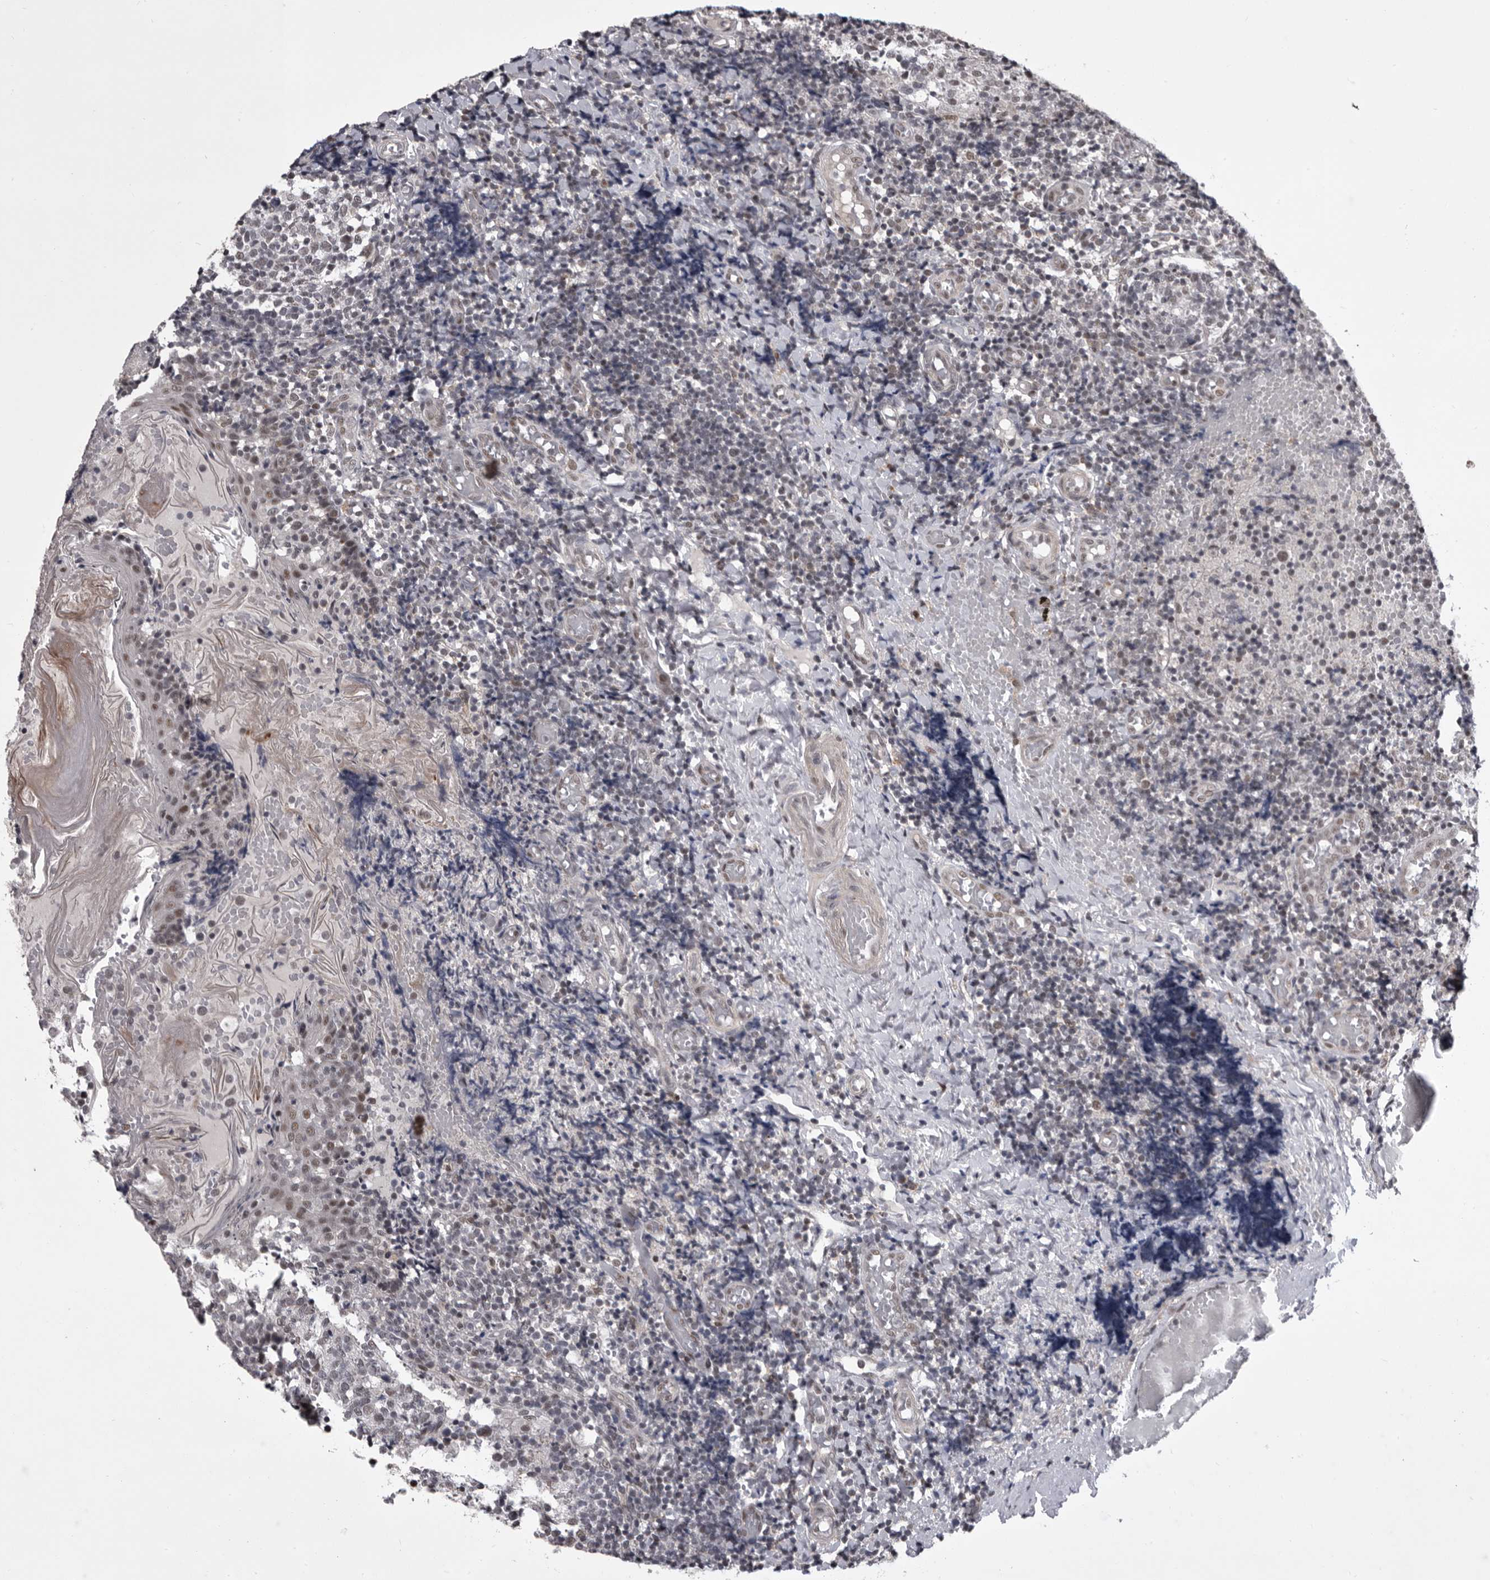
{"staining": {"intensity": "negative", "quantity": "none", "location": "none"}, "tissue": "tonsil", "cell_type": "Germinal center cells", "image_type": "normal", "snomed": [{"axis": "morphology", "description": "Normal tissue, NOS"}, {"axis": "topography", "description": "Tonsil"}], "caption": "Image shows no significant protein staining in germinal center cells of benign tonsil. Nuclei are stained in blue.", "gene": "PRPF3", "patient": {"sex": "female", "age": 19}}